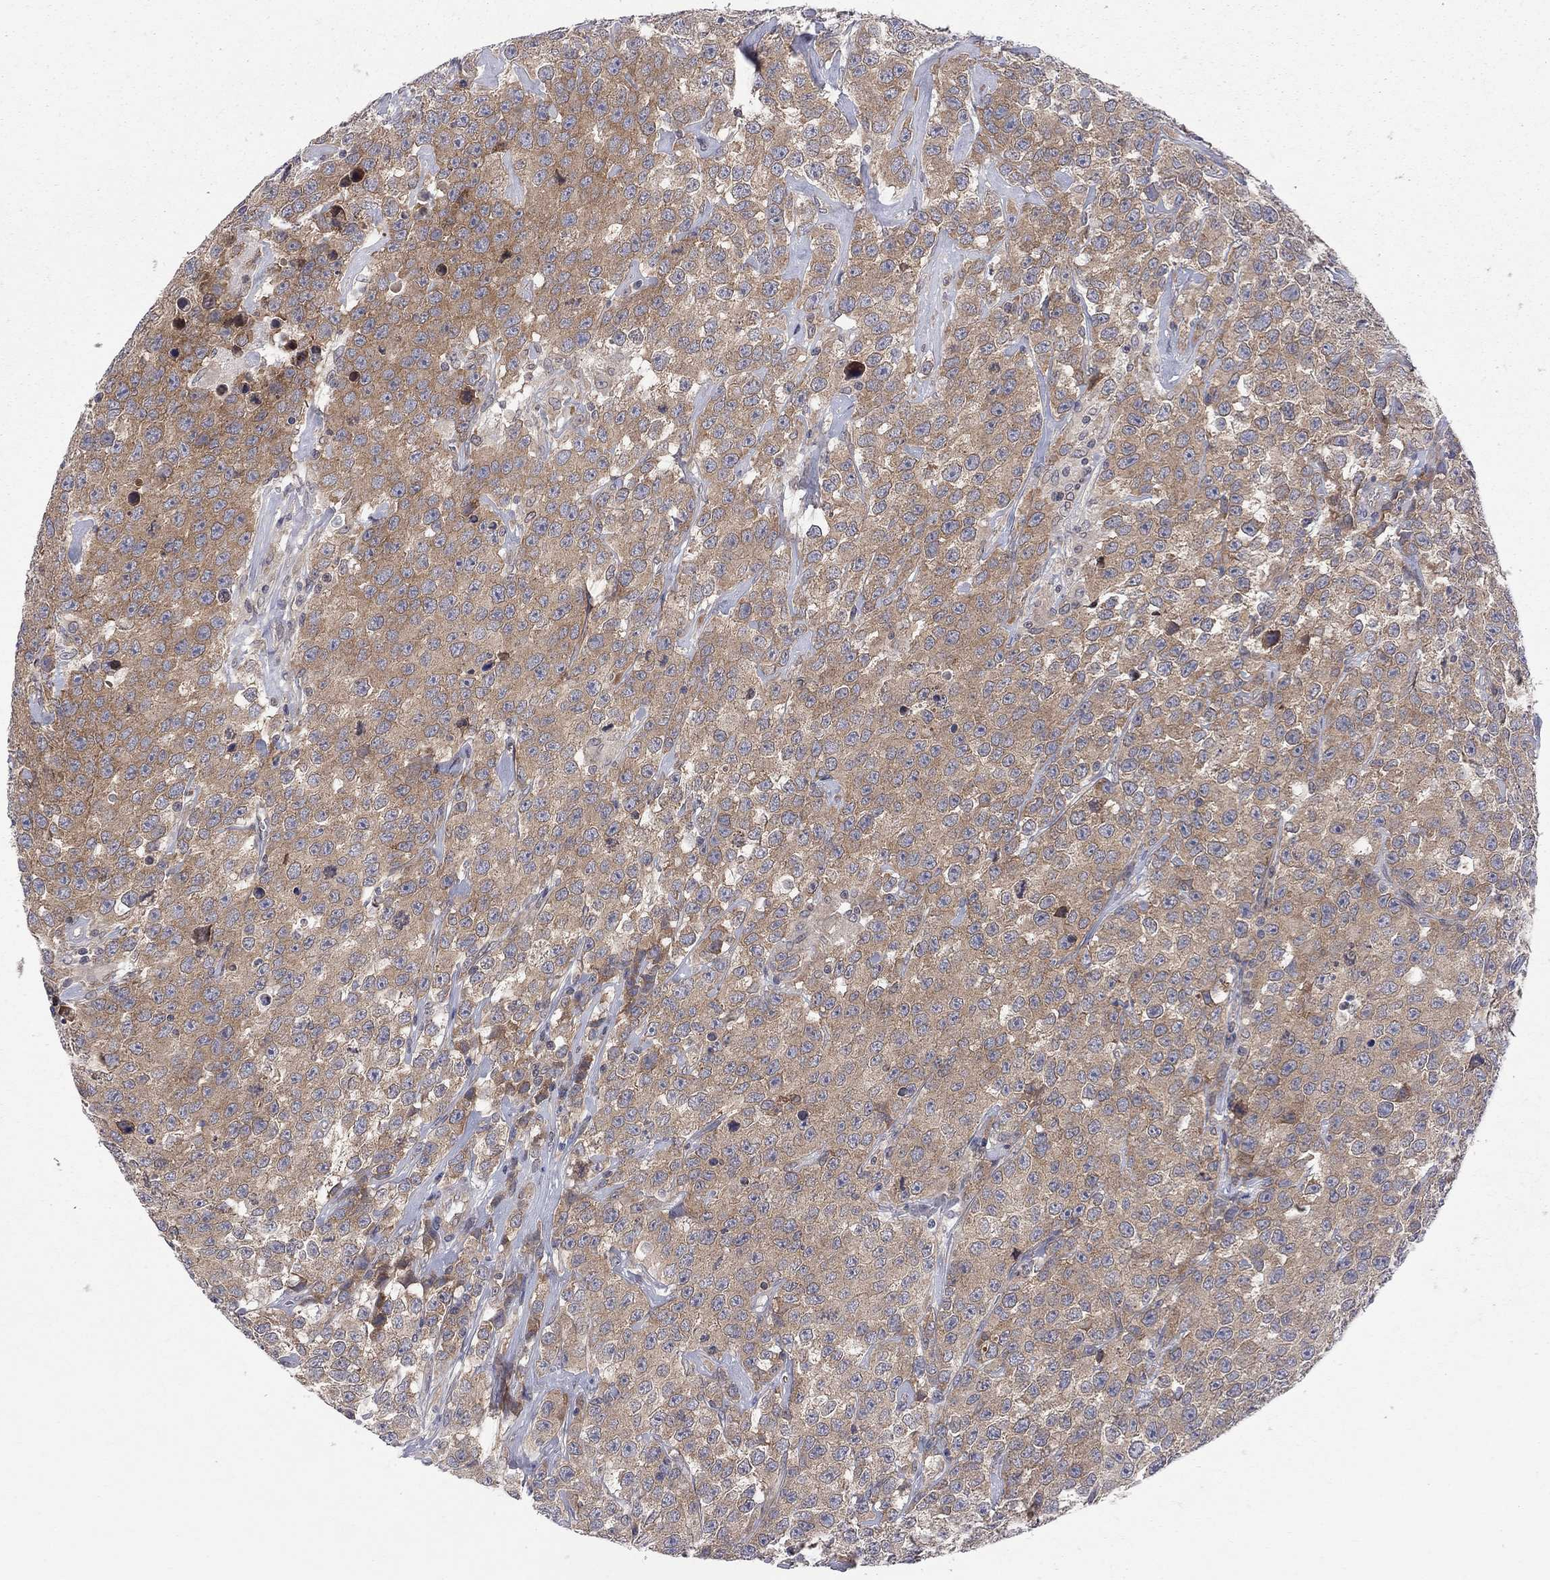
{"staining": {"intensity": "moderate", "quantity": ">75%", "location": "cytoplasmic/membranous"}, "tissue": "testis cancer", "cell_type": "Tumor cells", "image_type": "cancer", "snomed": [{"axis": "morphology", "description": "Seminoma, NOS"}, {"axis": "topography", "description": "Testis"}], "caption": "Immunohistochemical staining of human testis seminoma demonstrates medium levels of moderate cytoplasmic/membranous positivity in about >75% of tumor cells. Using DAB (3,3'-diaminobenzidine) (brown) and hematoxylin (blue) stains, captured at high magnification using brightfield microscopy.", "gene": "CNOT11", "patient": {"sex": "male", "age": 59}}